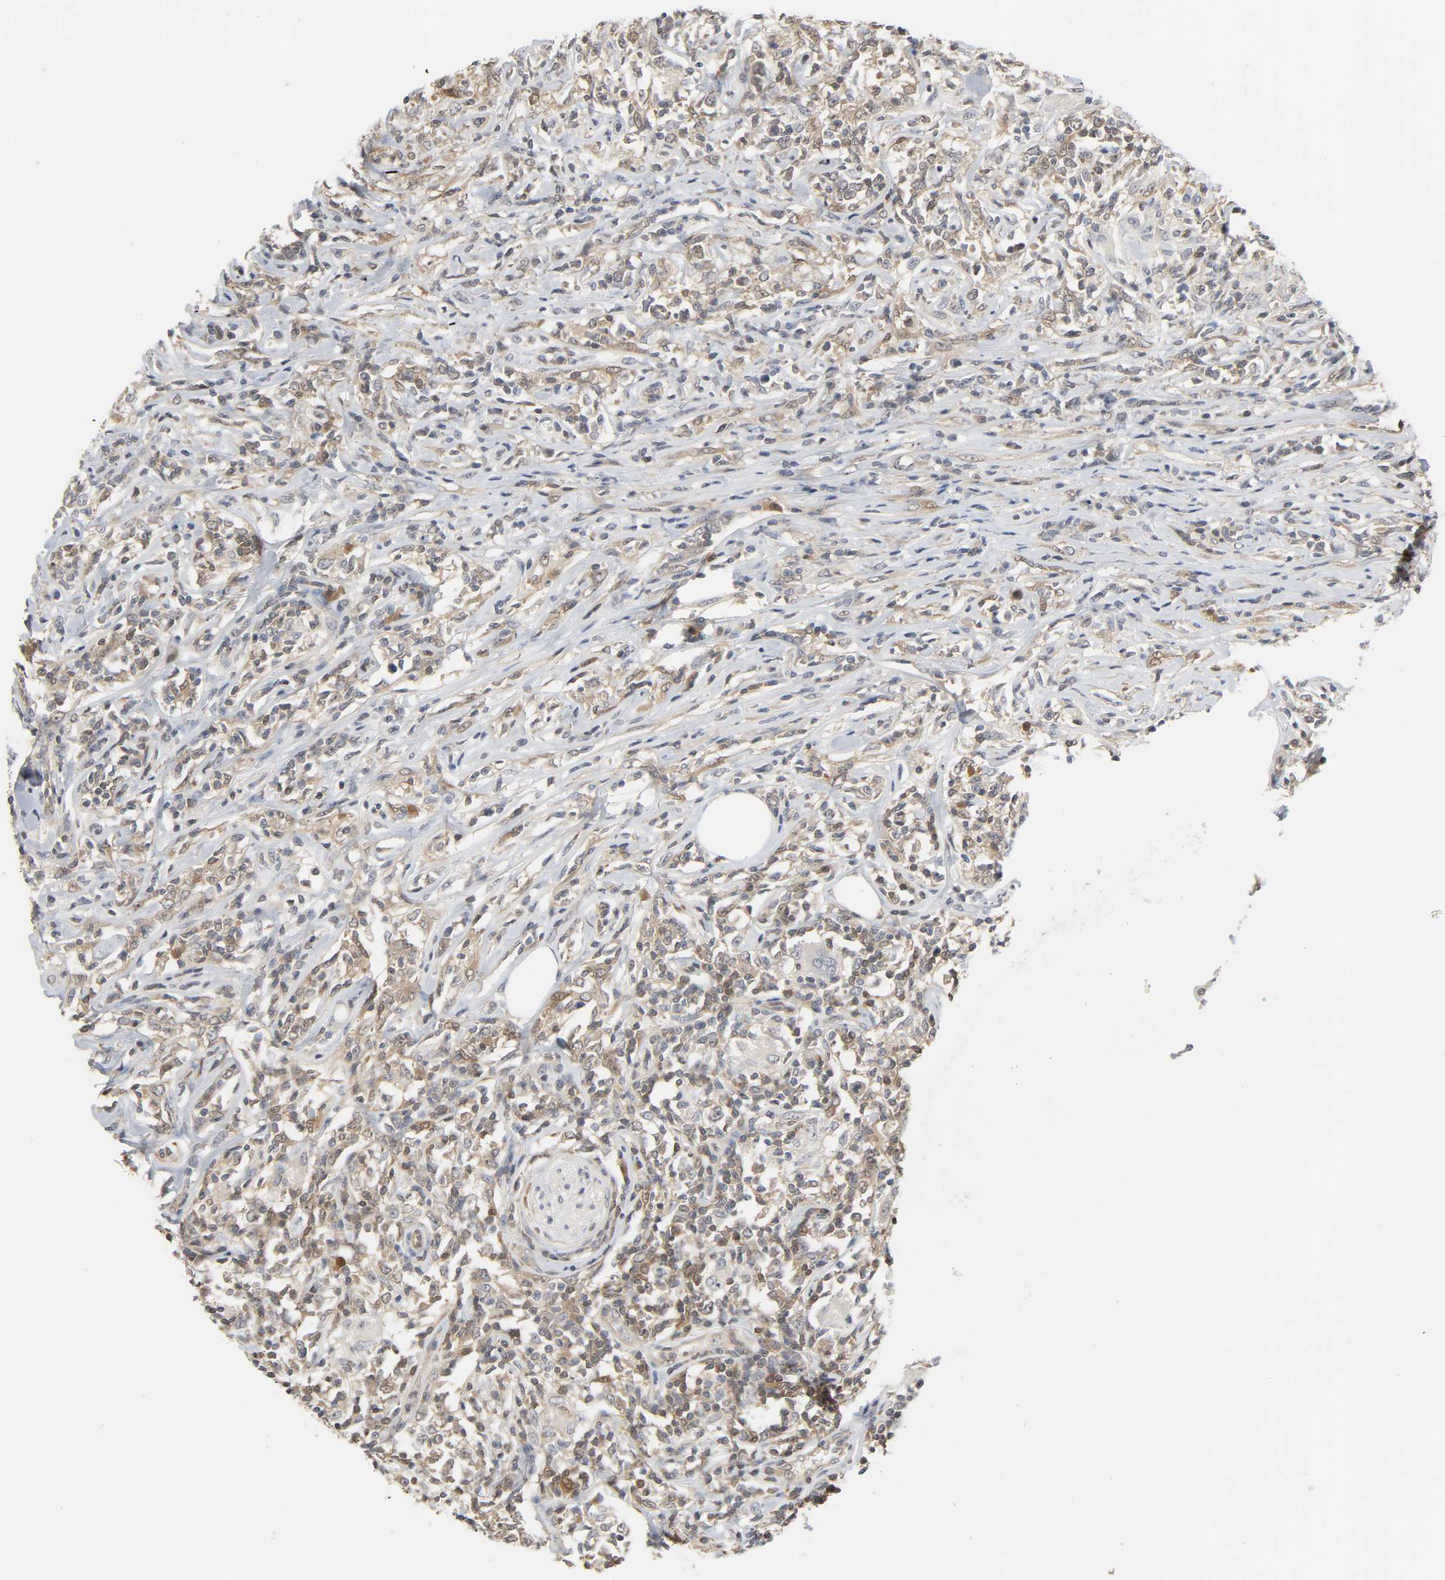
{"staining": {"intensity": "weak", "quantity": "25%-75%", "location": "cytoplasmic/membranous"}, "tissue": "lymphoma", "cell_type": "Tumor cells", "image_type": "cancer", "snomed": [{"axis": "morphology", "description": "Malignant lymphoma, non-Hodgkin's type, High grade"}, {"axis": "topography", "description": "Lymph node"}], "caption": "Immunohistochemistry image of human high-grade malignant lymphoma, non-Hodgkin's type stained for a protein (brown), which reveals low levels of weak cytoplasmic/membranous positivity in approximately 25%-75% of tumor cells.", "gene": "MIF", "patient": {"sex": "female", "age": 84}}